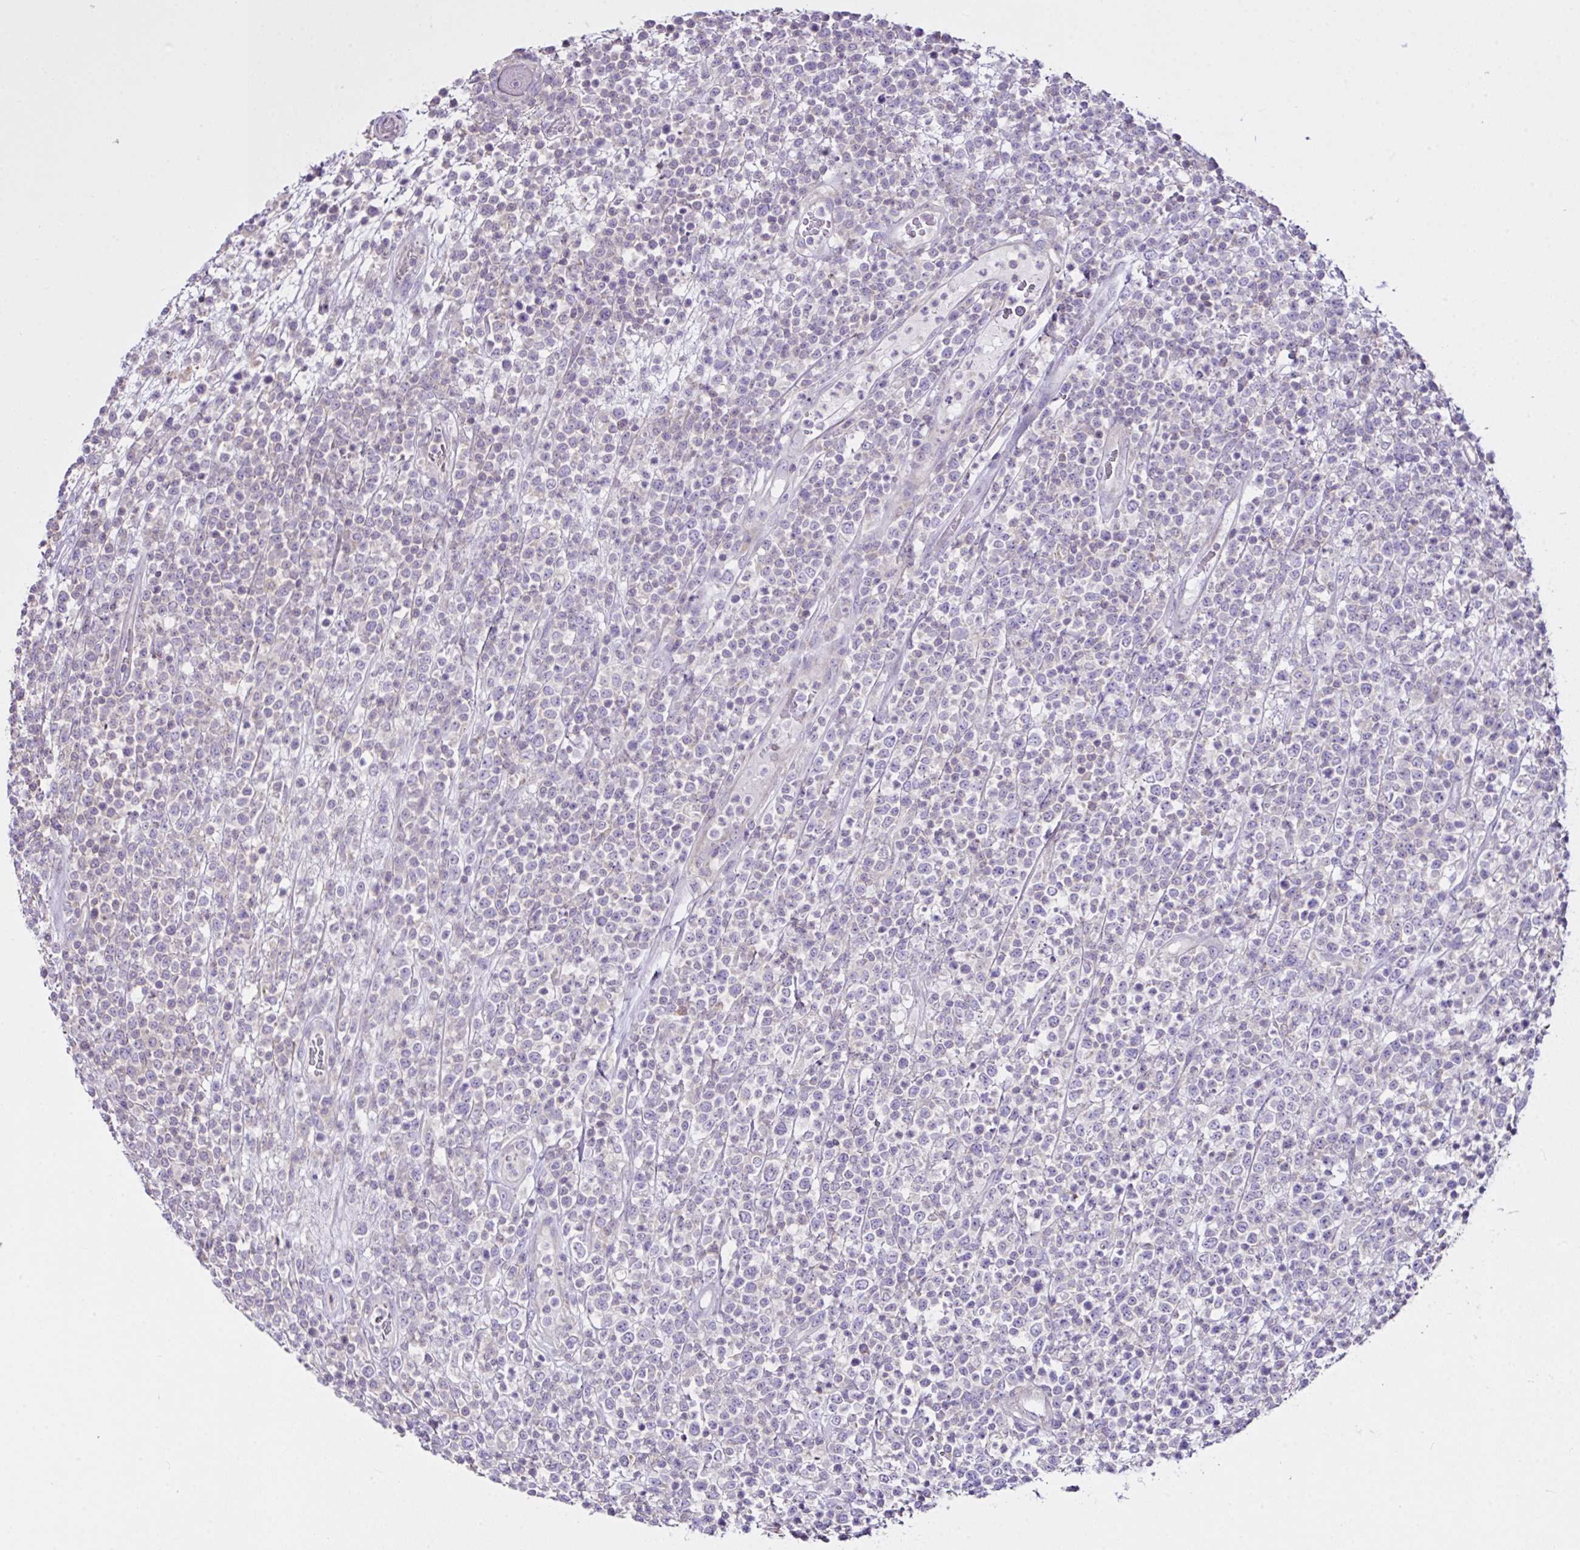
{"staining": {"intensity": "weak", "quantity": "<25%", "location": "nuclear"}, "tissue": "lymphoma", "cell_type": "Tumor cells", "image_type": "cancer", "snomed": [{"axis": "morphology", "description": "Malignant lymphoma, non-Hodgkin's type, High grade"}, {"axis": "topography", "description": "Colon"}], "caption": "Histopathology image shows no significant protein positivity in tumor cells of lymphoma. (DAB immunohistochemistry visualized using brightfield microscopy, high magnification).", "gene": "D2HGDH", "patient": {"sex": "female", "age": 53}}